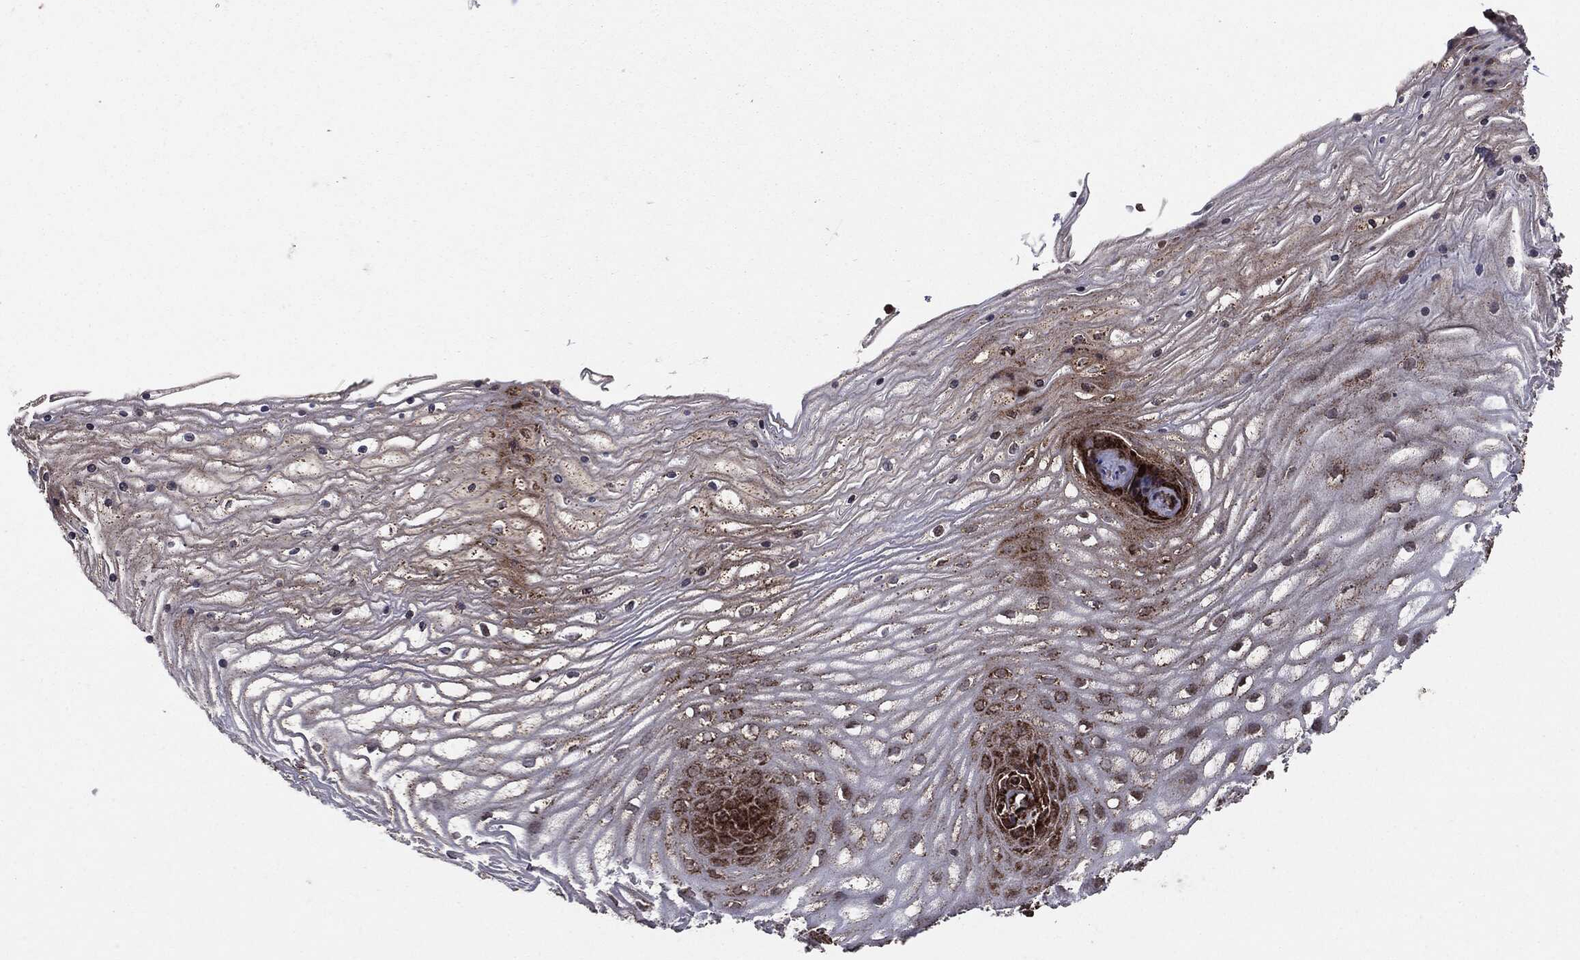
{"staining": {"intensity": "strong", "quantity": ">75%", "location": "cytoplasmic/membranous"}, "tissue": "cervix", "cell_type": "Glandular cells", "image_type": "normal", "snomed": [{"axis": "morphology", "description": "Normal tissue, NOS"}, {"axis": "topography", "description": "Cervix"}], "caption": "An image of cervix stained for a protein exhibits strong cytoplasmic/membranous brown staining in glandular cells. (DAB (3,3'-diaminobenzidine) IHC, brown staining for protein, blue staining for nuclei).", "gene": "MAP2K1", "patient": {"sex": "female", "age": 35}}